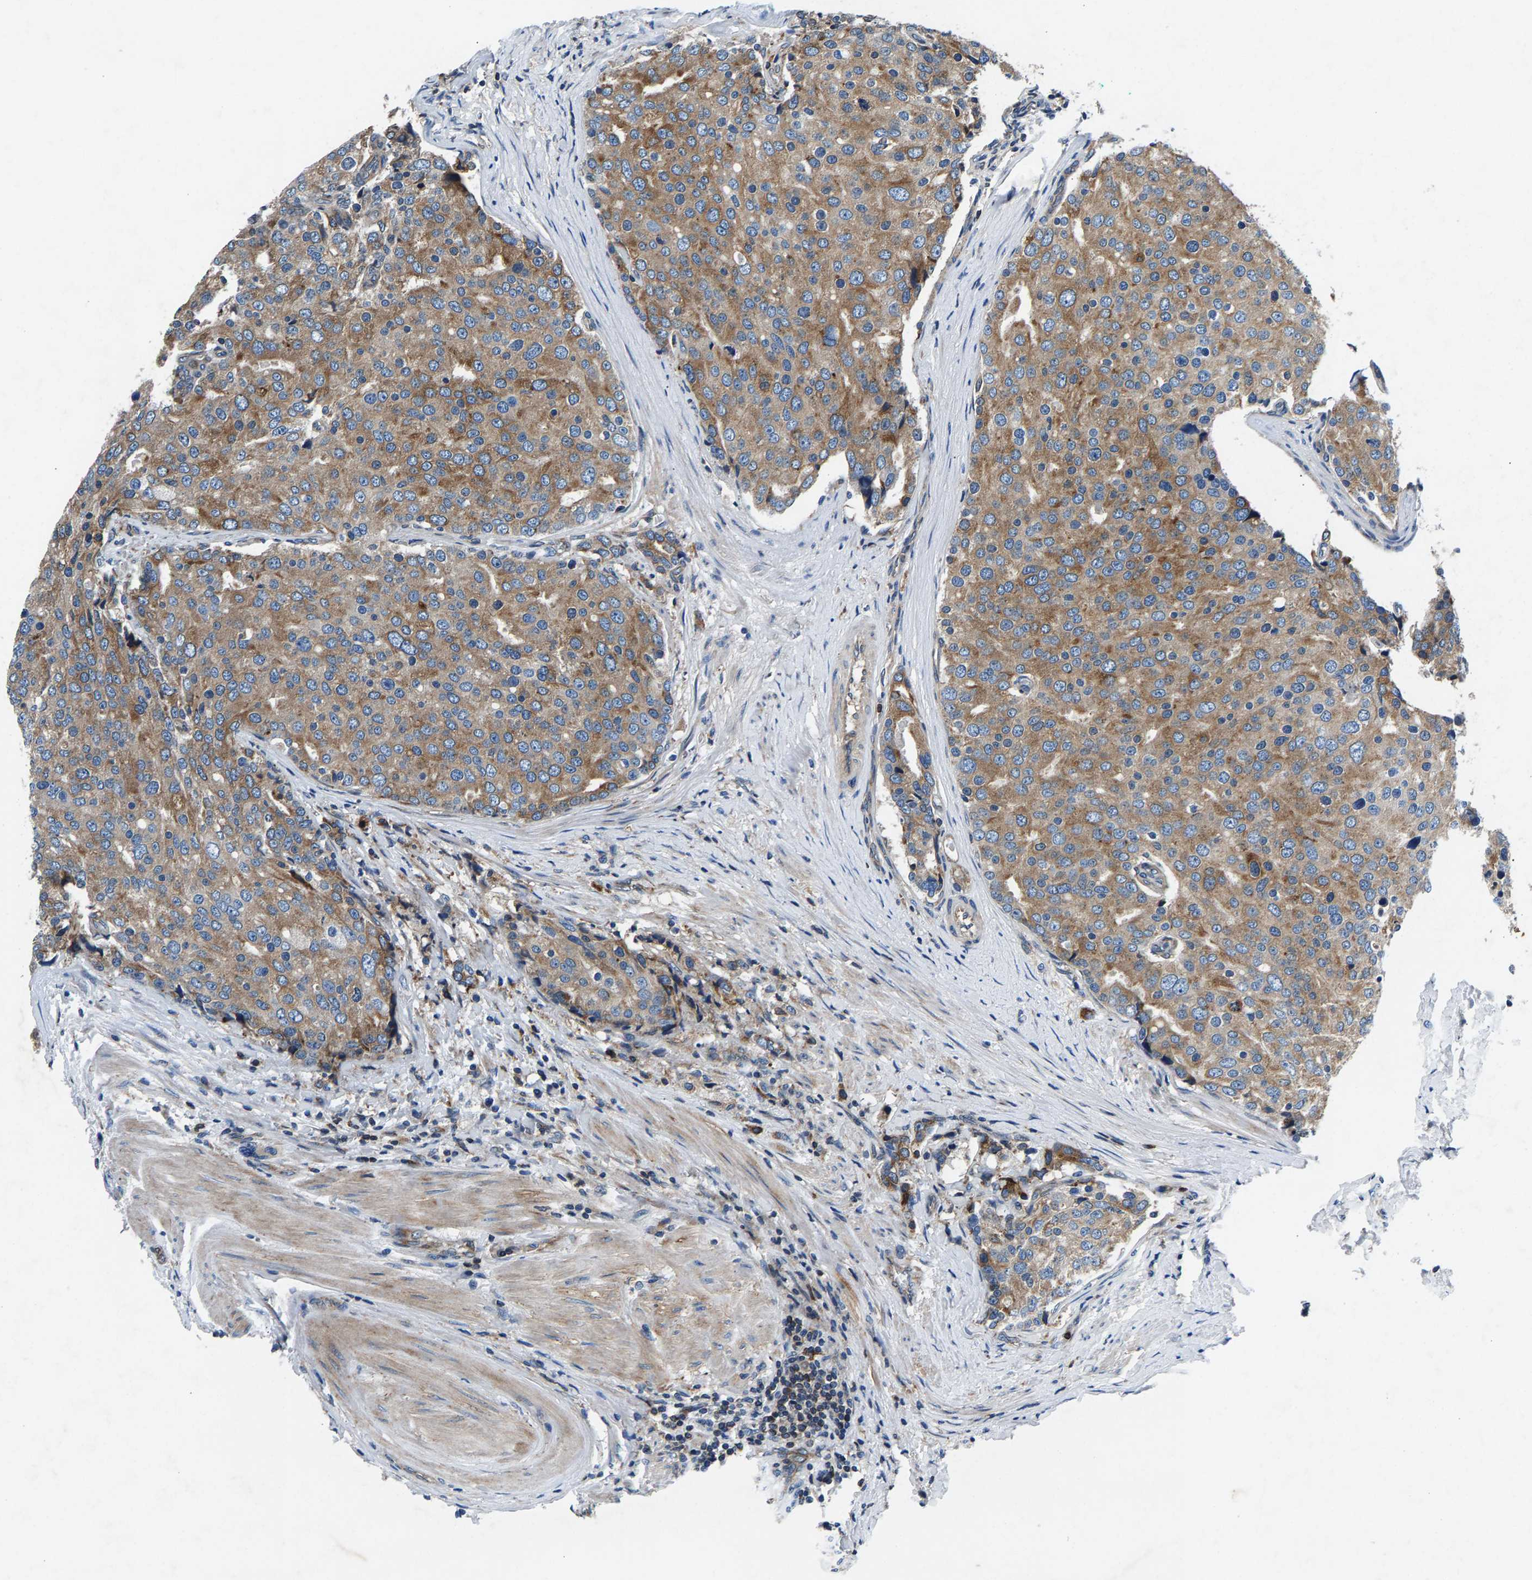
{"staining": {"intensity": "moderate", "quantity": ">75%", "location": "cytoplasmic/membranous"}, "tissue": "prostate cancer", "cell_type": "Tumor cells", "image_type": "cancer", "snomed": [{"axis": "morphology", "description": "Adenocarcinoma, High grade"}, {"axis": "topography", "description": "Prostate"}], "caption": "Immunohistochemistry (IHC) histopathology image of neoplastic tissue: adenocarcinoma (high-grade) (prostate) stained using immunohistochemistry exhibits medium levels of moderate protein expression localized specifically in the cytoplasmic/membranous of tumor cells, appearing as a cytoplasmic/membranous brown color.", "gene": "LPCAT1", "patient": {"sex": "male", "age": 50}}